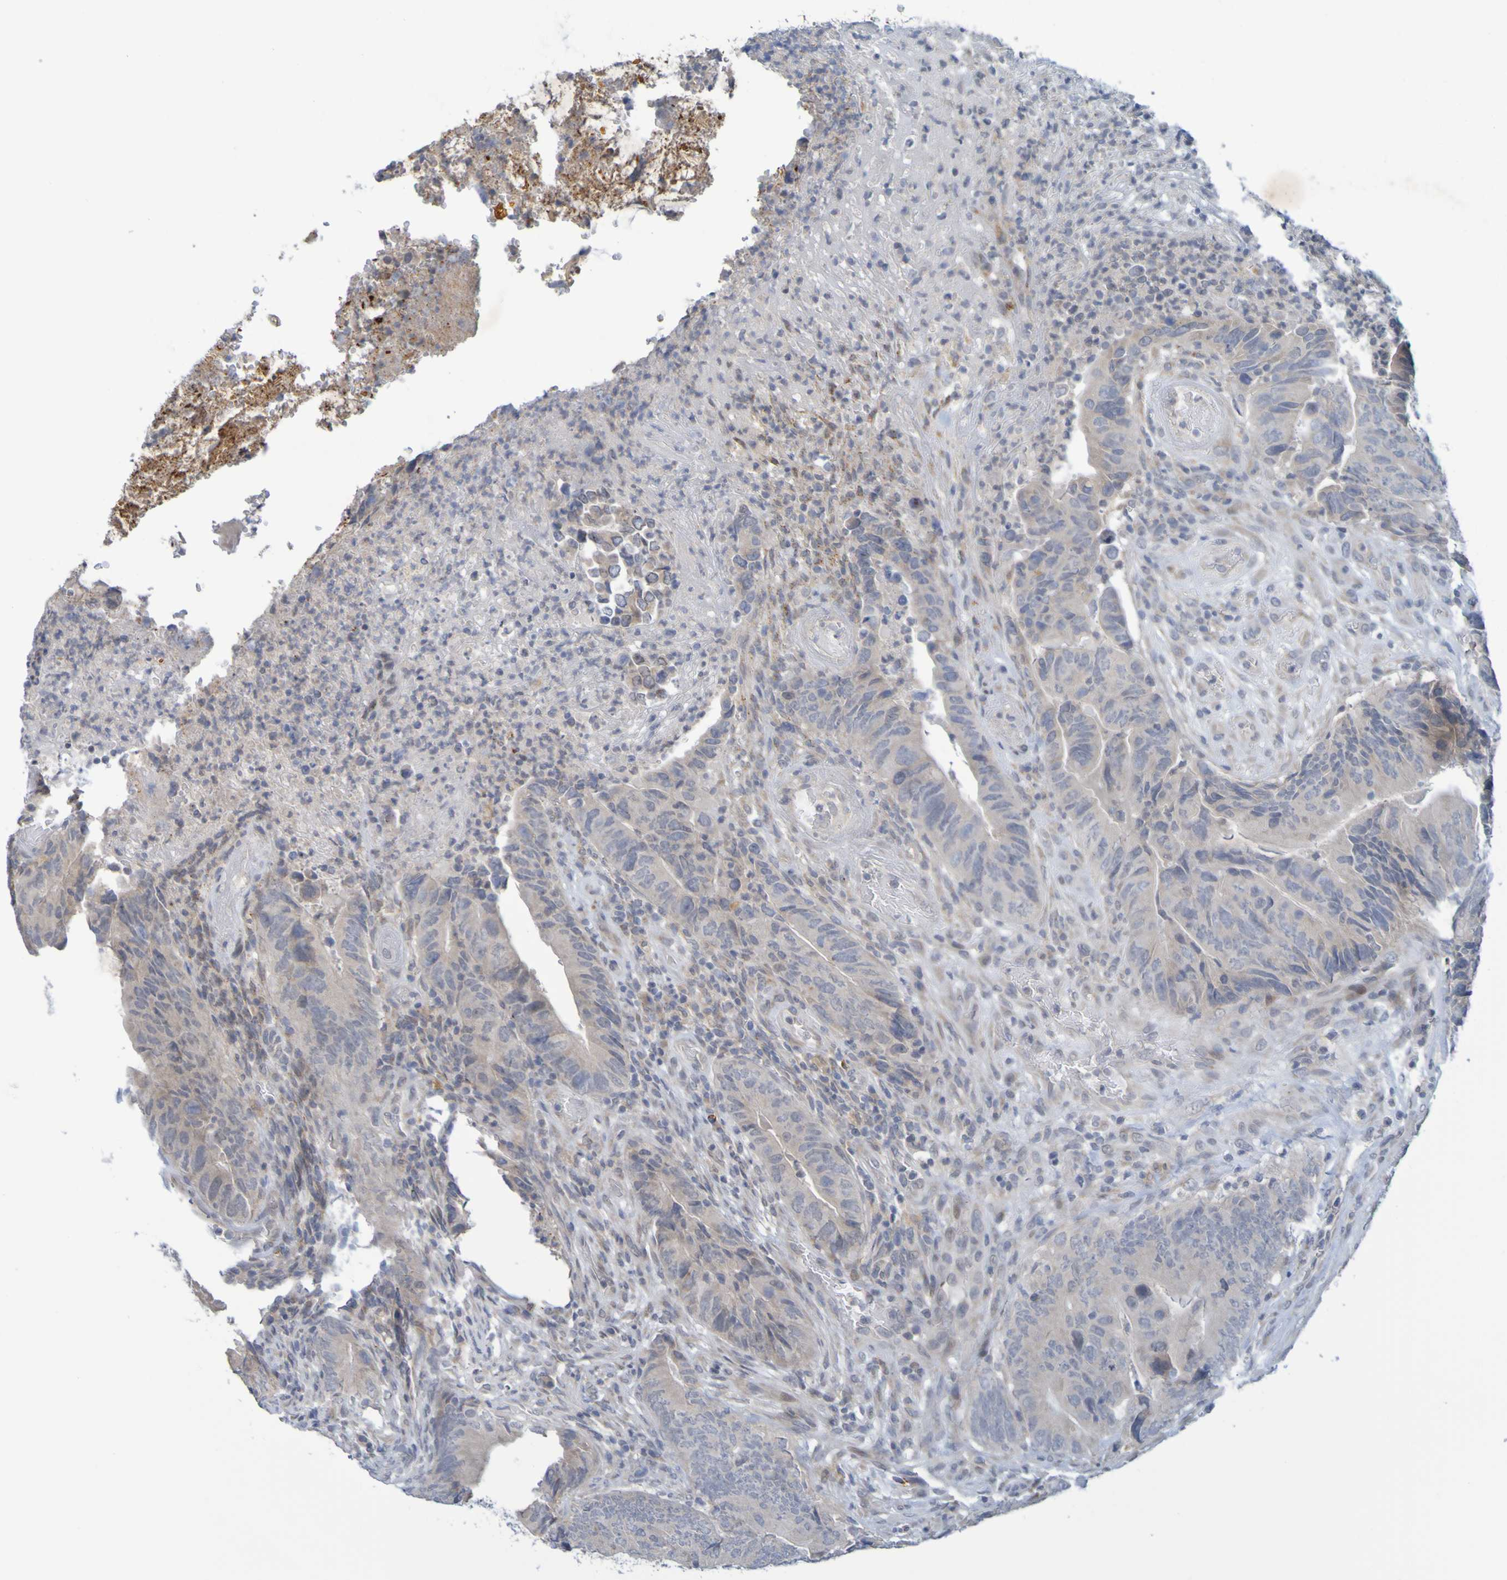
{"staining": {"intensity": "weak", "quantity": "<25%", "location": "cytoplasmic/membranous"}, "tissue": "colorectal cancer", "cell_type": "Tumor cells", "image_type": "cancer", "snomed": [{"axis": "morphology", "description": "Normal tissue, NOS"}, {"axis": "morphology", "description": "Adenocarcinoma, NOS"}, {"axis": "topography", "description": "Colon"}], "caption": "Micrograph shows no significant protein staining in tumor cells of colorectal cancer.", "gene": "LILRB5", "patient": {"sex": "male", "age": 56}}